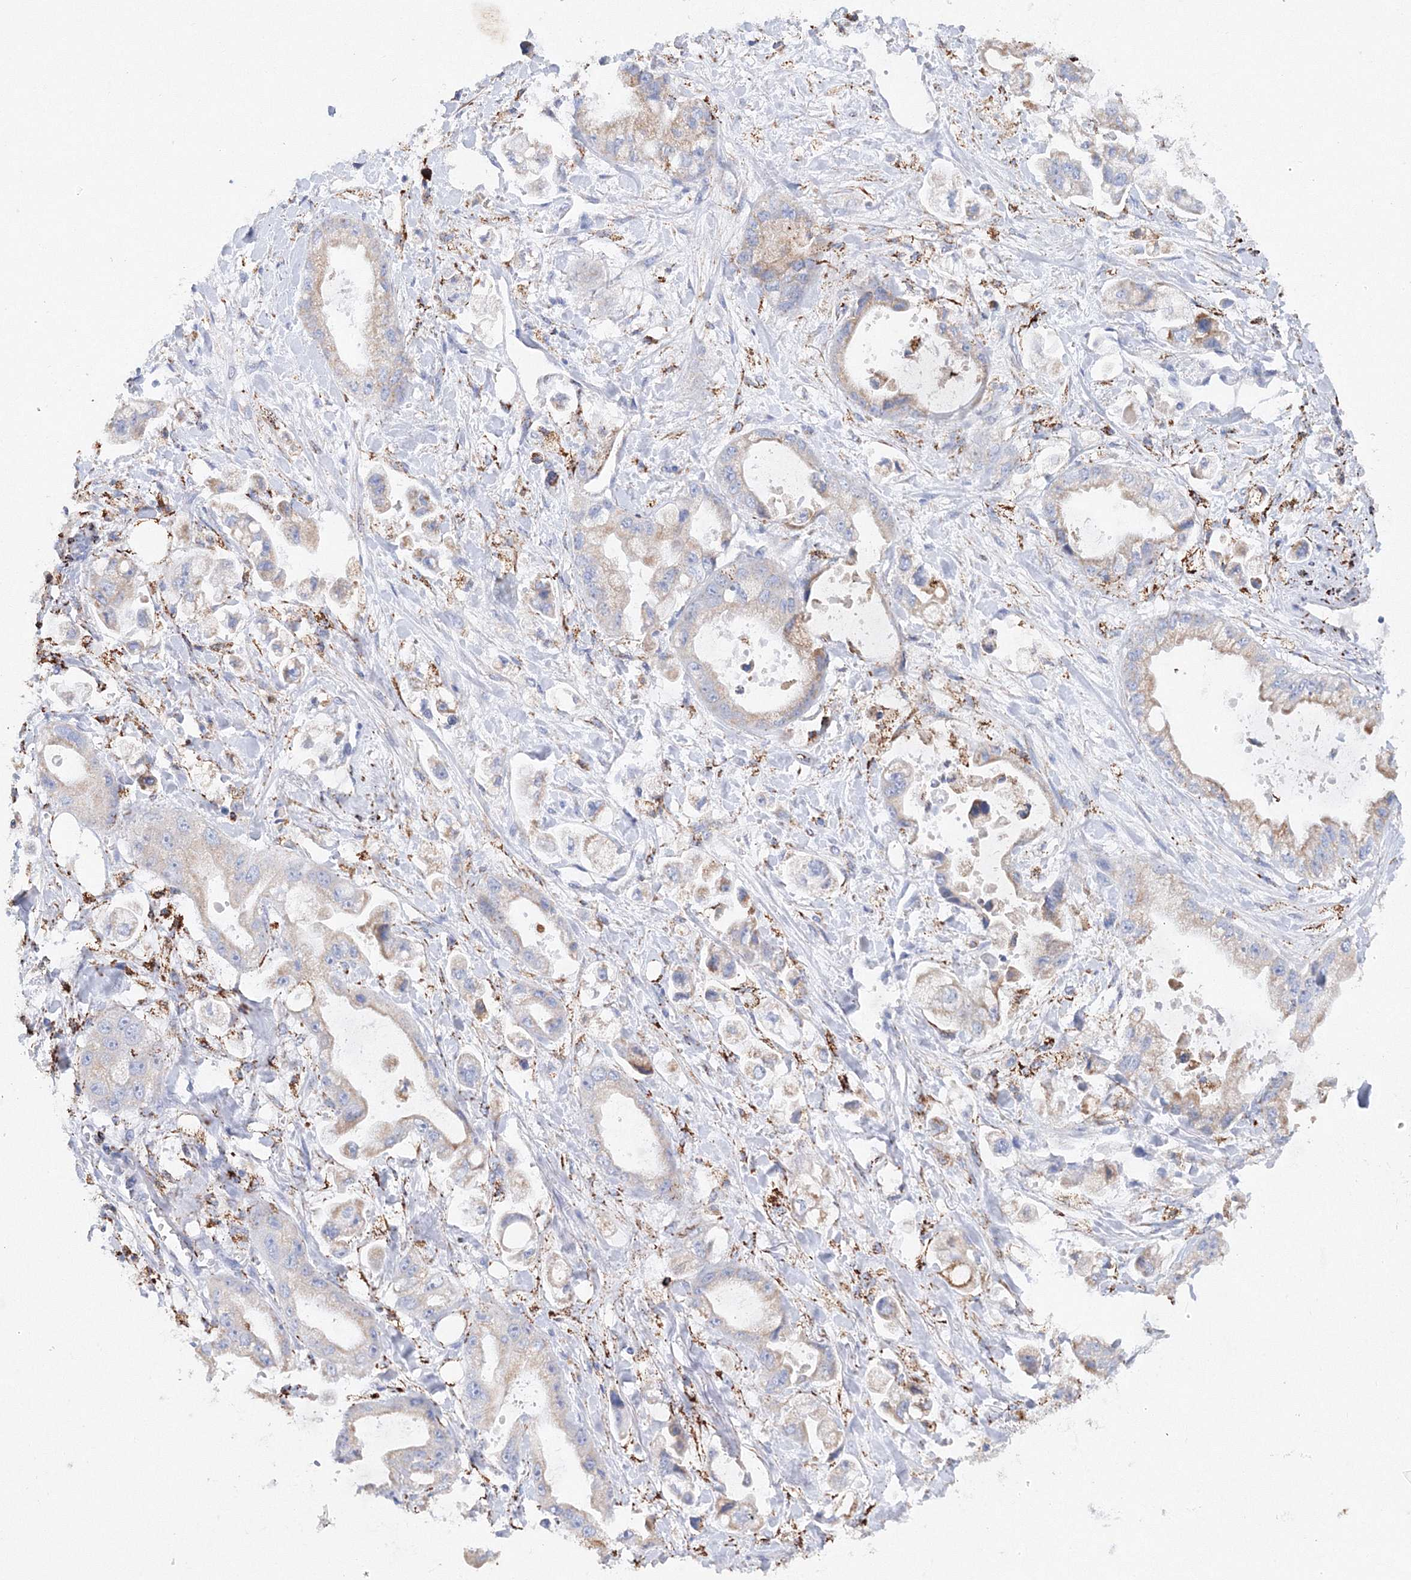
{"staining": {"intensity": "weak", "quantity": "<25%", "location": "cytoplasmic/membranous"}, "tissue": "stomach cancer", "cell_type": "Tumor cells", "image_type": "cancer", "snomed": [{"axis": "morphology", "description": "Adenocarcinoma, NOS"}, {"axis": "topography", "description": "Stomach"}], "caption": "Tumor cells show no significant staining in stomach cancer. (Stains: DAB immunohistochemistry with hematoxylin counter stain, Microscopy: brightfield microscopy at high magnification).", "gene": "MERTK", "patient": {"sex": "male", "age": 62}}